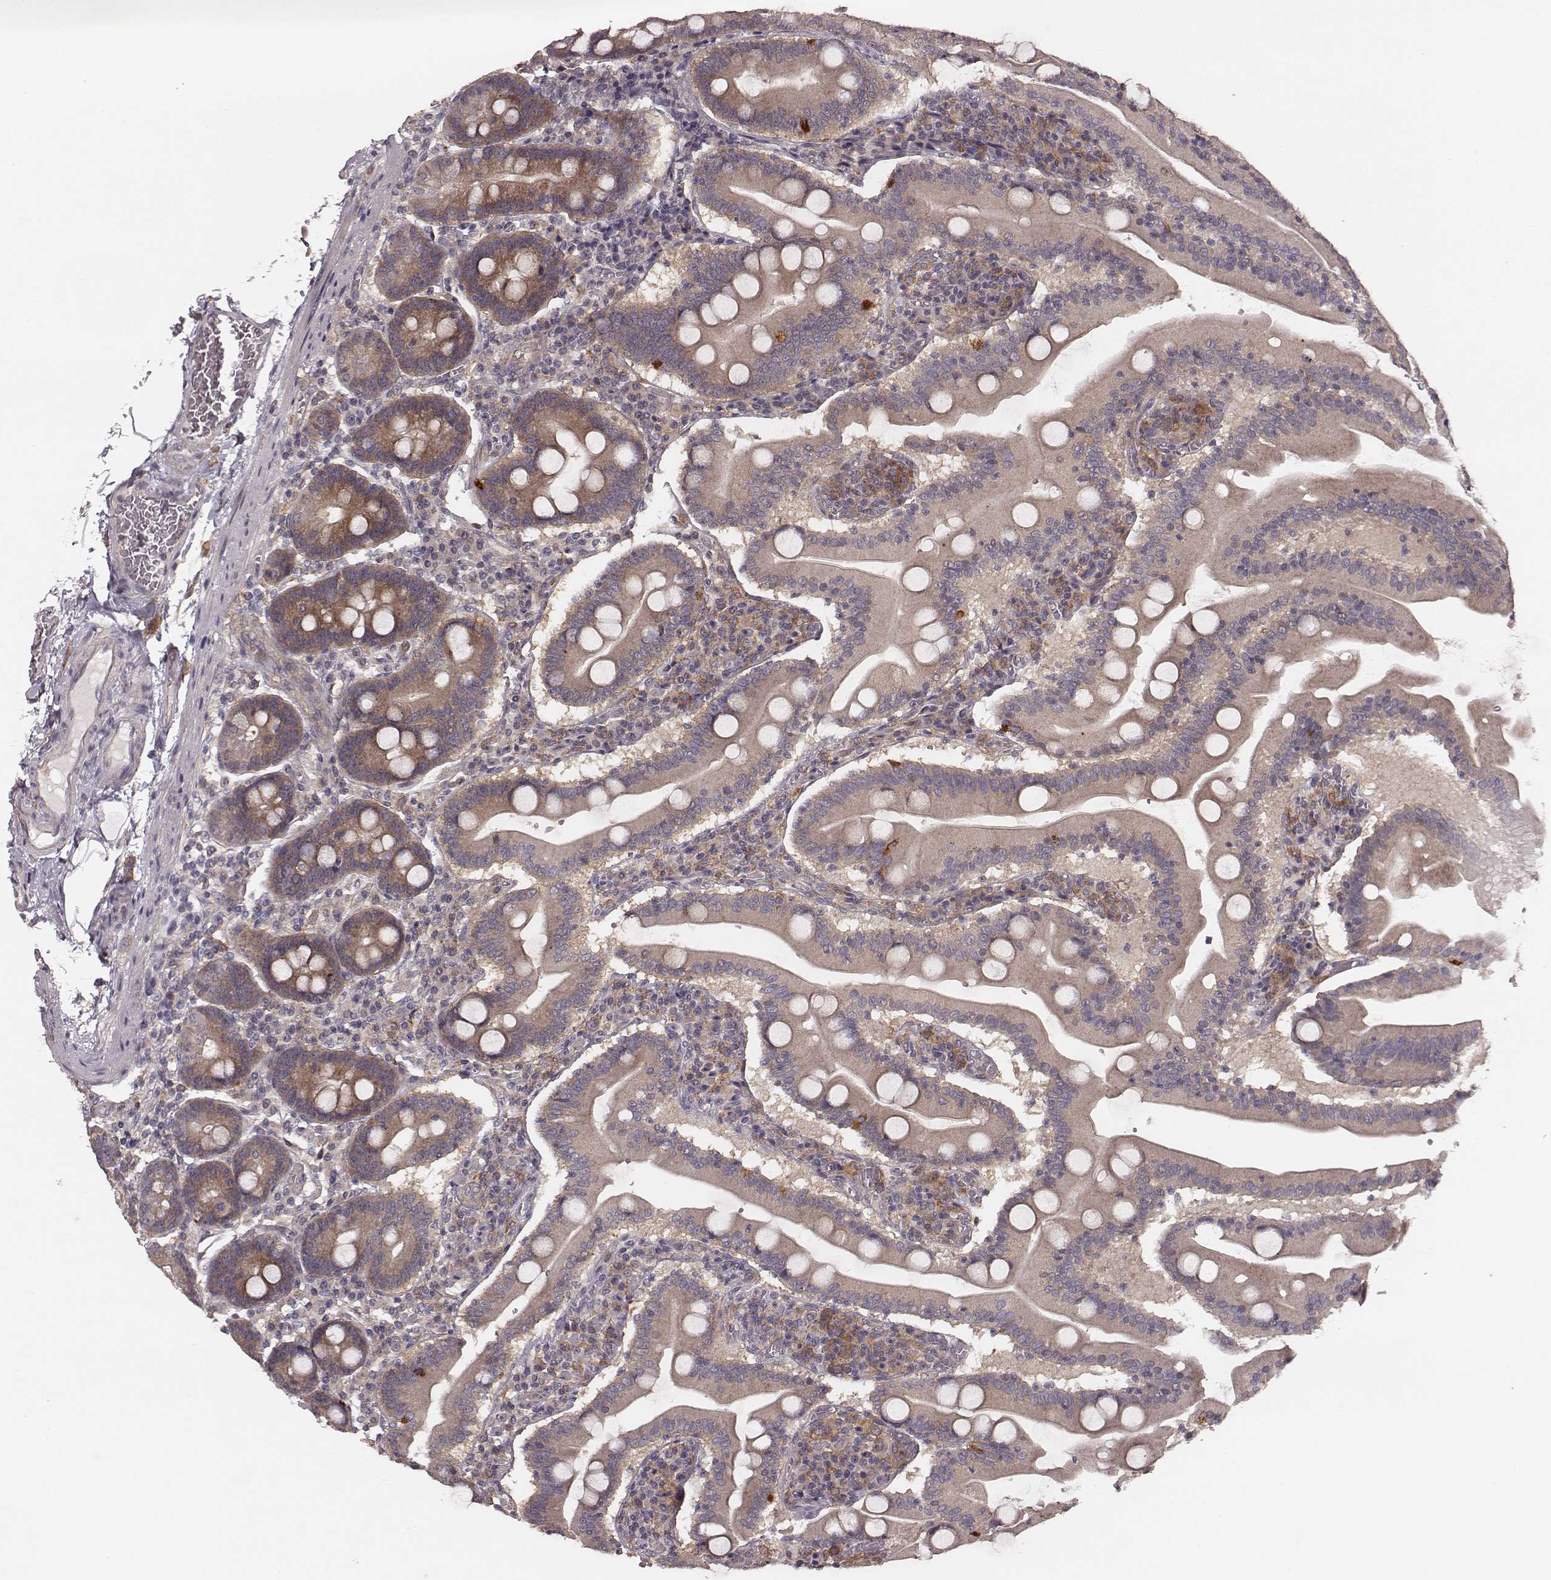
{"staining": {"intensity": "moderate", "quantity": ">75%", "location": "cytoplasmic/membranous"}, "tissue": "small intestine", "cell_type": "Glandular cells", "image_type": "normal", "snomed": [{"axis": "morphology", "description": "Normal tissue, NOS"}, {"axis": "topography", "description": "Small intestine"}], "caption": "Normal small intestine demonstrates moderate cytoplasmic/membranous expression in about >75% of glandular cells, visualized by immunohistochemistry.", "gene": "VPS26A", "patient": {"sex": "male", "age": 37}}